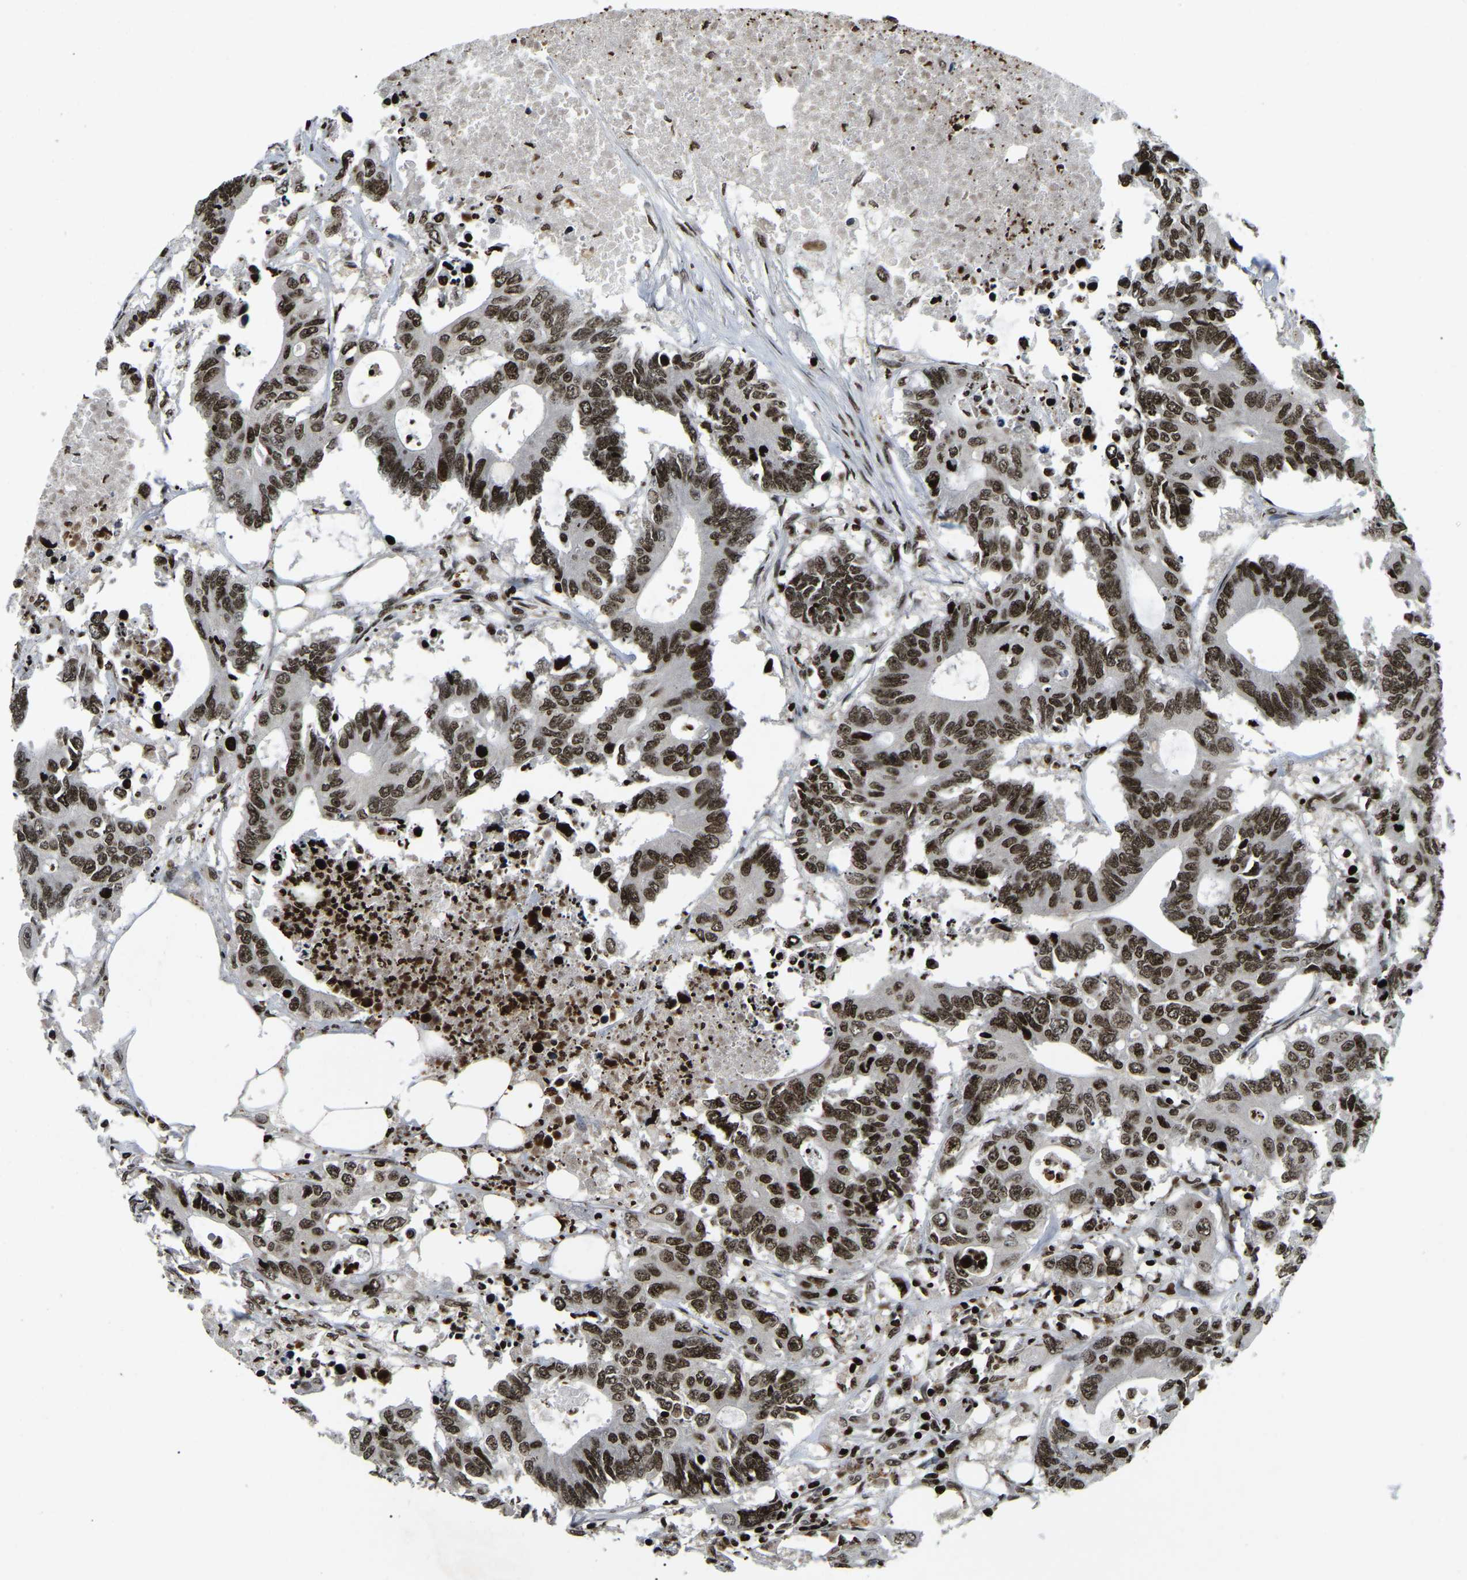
{"staining": {"intensity": "strong", "quantity": ">75%", "location": "nuclear"}, "tissue": "colorectal cancer", "cell_type": "Tumor cells", "image_type": "cancer", "snomed": [{"axis": "morphology", "description": "Adenocarcinoma, NOS"}, {"axis": "topography", "description": "Colon"}], "caption": "Colorectal adenocarcinoma tissue shows strong nuclear expression in about >75% of tumor cells", "gene": "LRRC61", "patient": {"sex": "male", "age": 71}}